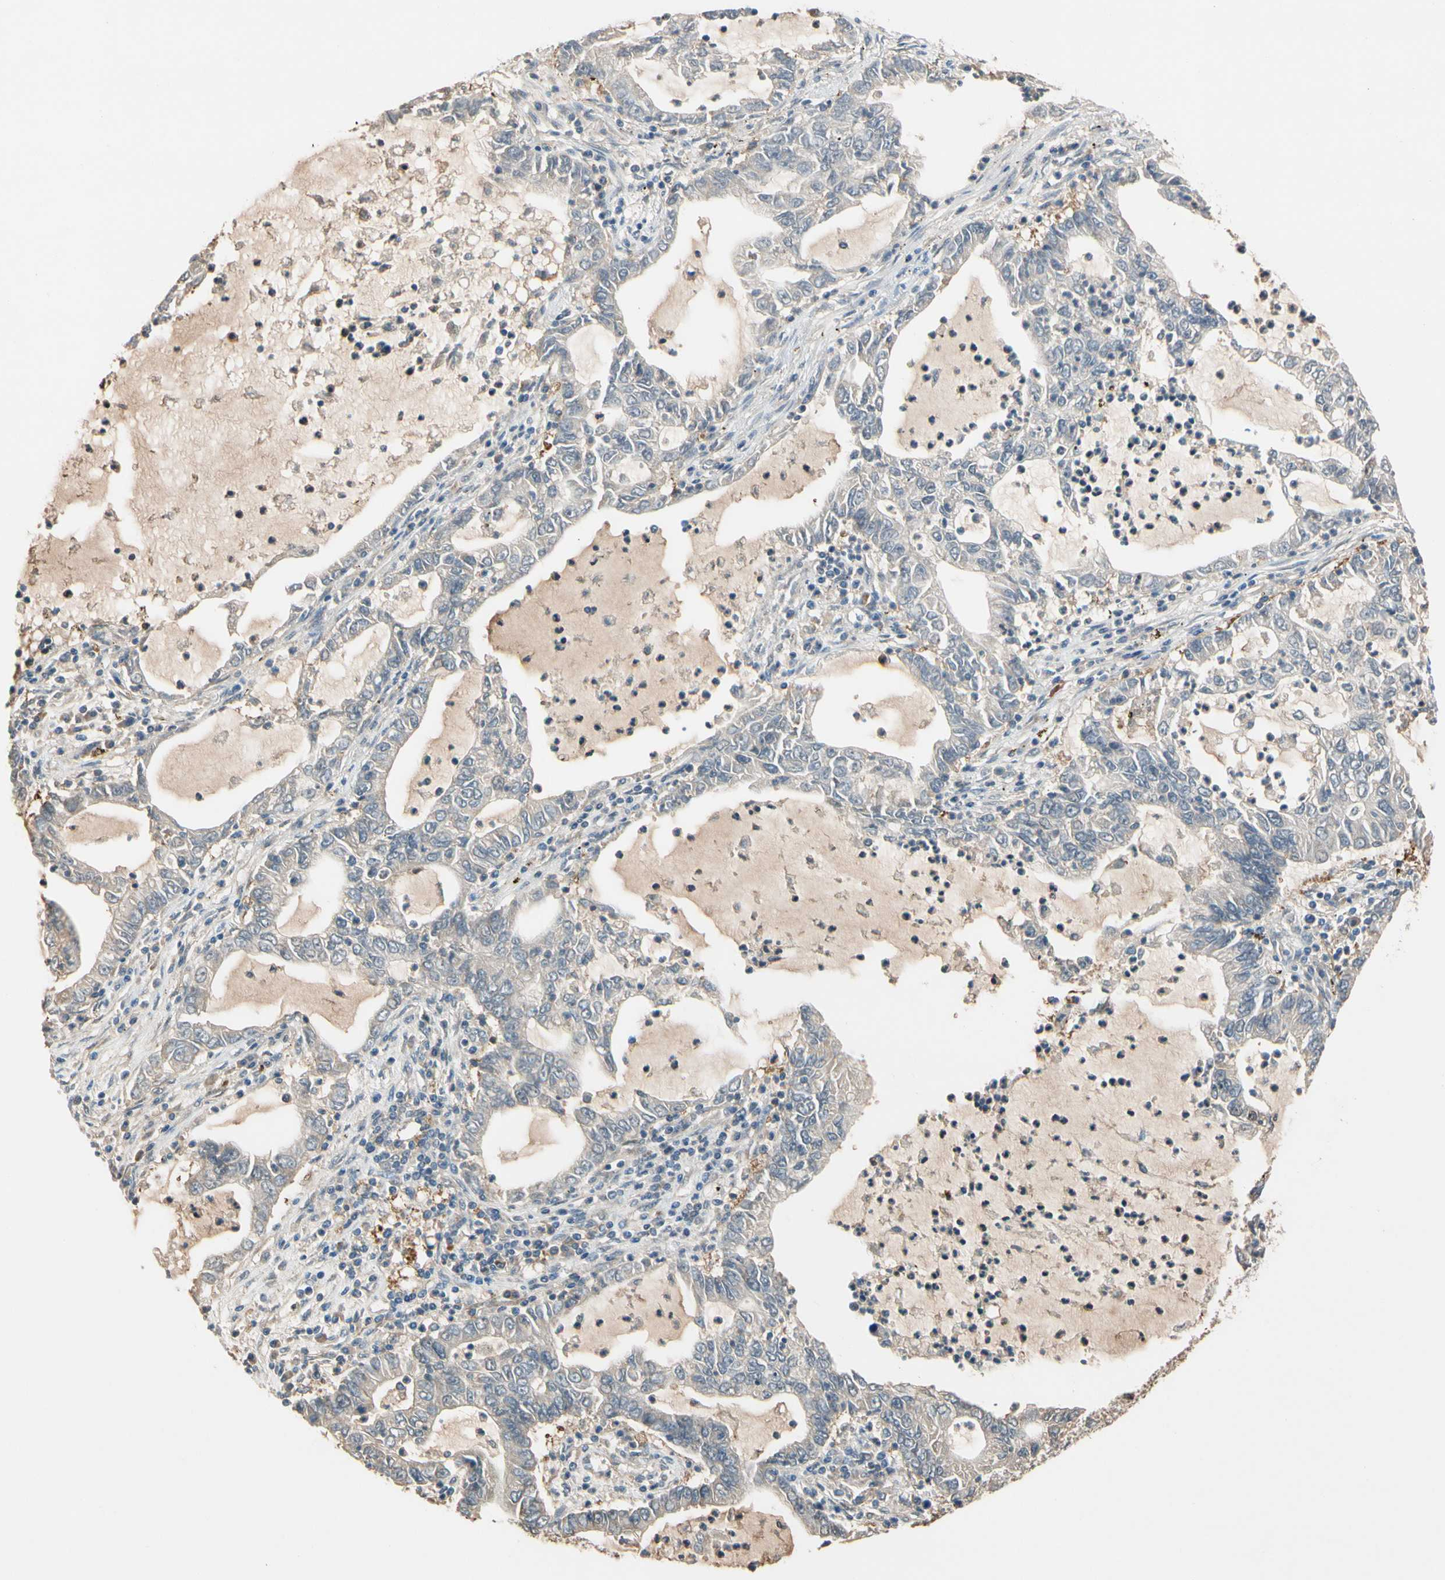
{"staining": {"intensity": "negative", "quantity": "none", "location": "none"}, "tissue": "lung cancer", "cell_type": "Tumor cells", "image_type": "cancer", "snomed": [{"axis": "morphology", "description": "Adenocarcinoma, NOS"}, {"axis": "topography", "description": "Lung"}], "caption": "This micrograph is of lung cancer stained with immunohistochemistry to label a protein in brown with the nuclei are counter-stained blue. There is no expression in tumor cells. (Immunohistochemistry, brightfield microscopy, high magnification).", "gene": "GPSM2", "patient": {"sex": "female", "age": 51}}